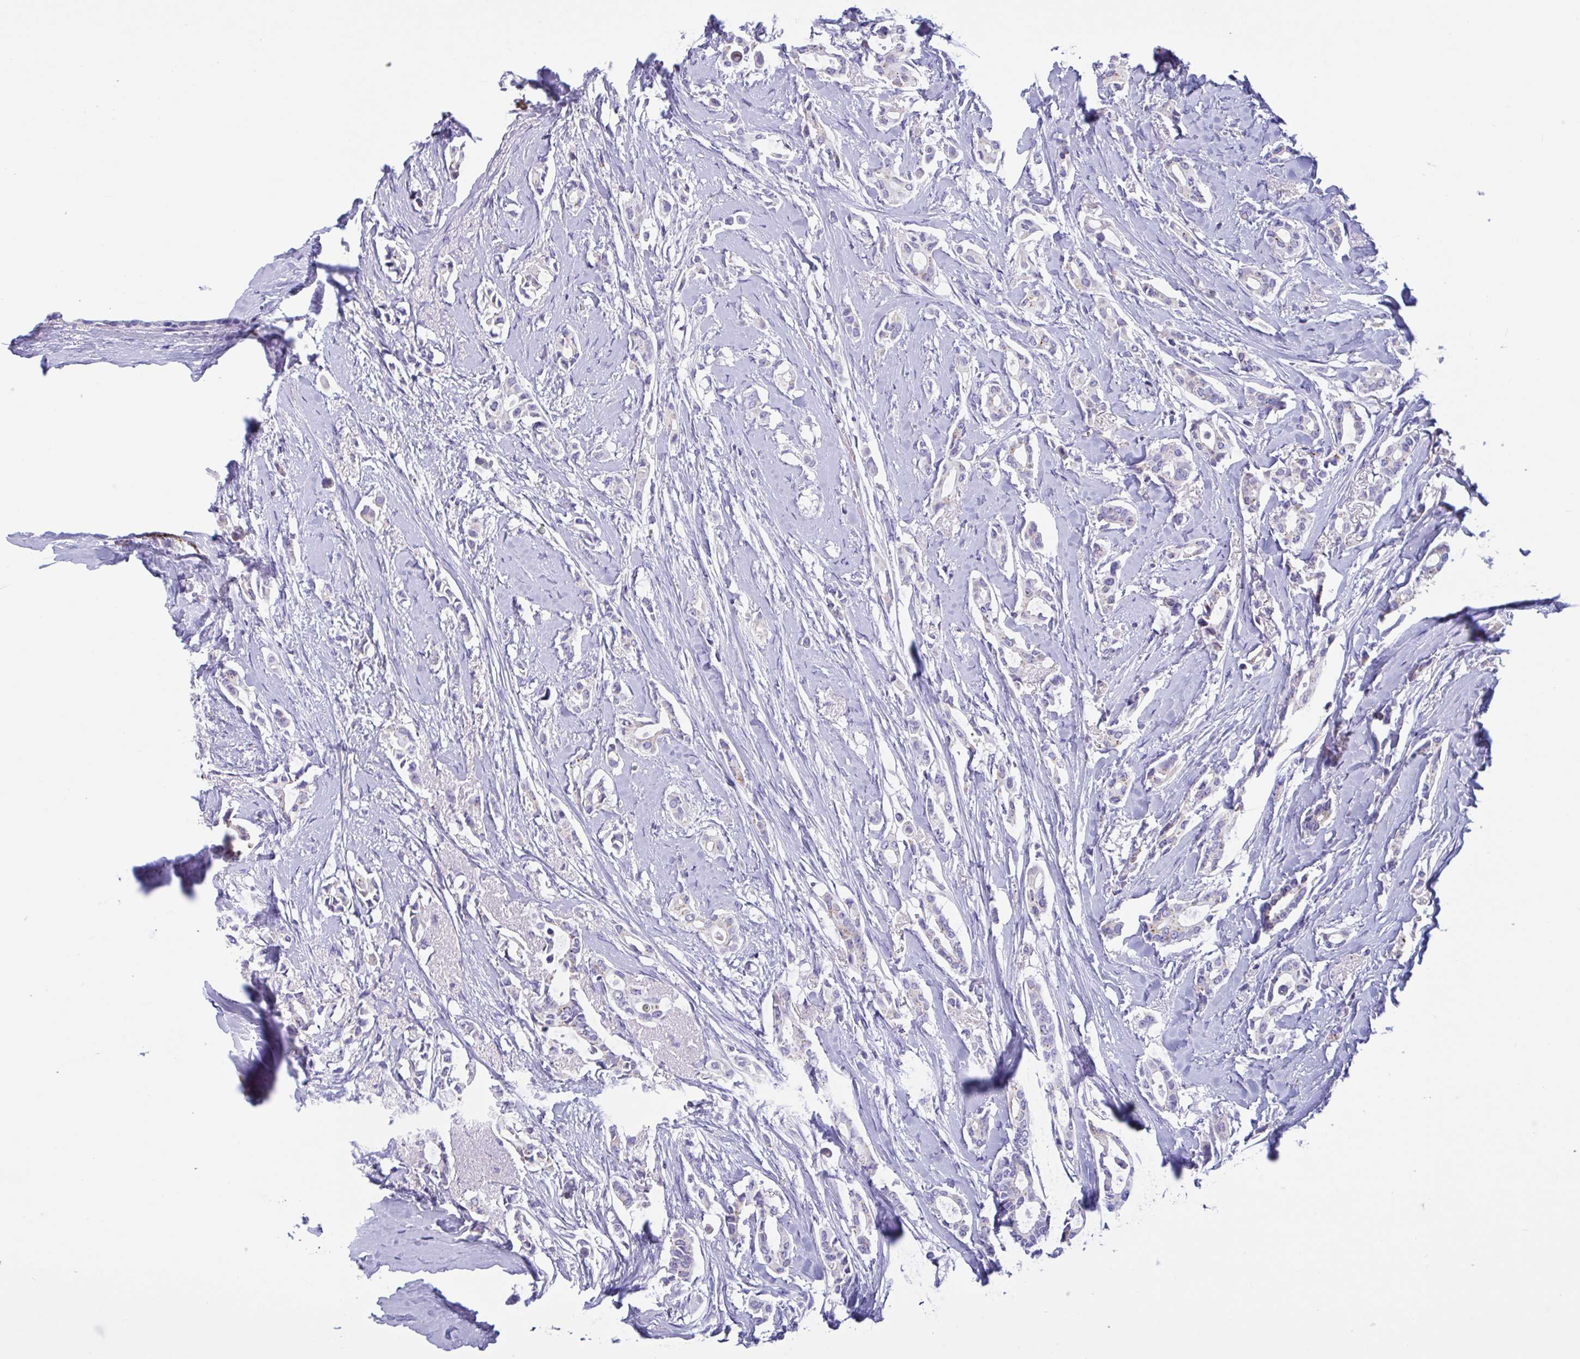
{"staining": {"intensity": "negative", "quantity": "none", "location": "none"}, "tissue": "breast cancer", "cell_type": "Tumor cells", "image_type": "cancer", "snomed": [{"axis": "morphology", "description": "Duct carcinoma"}, {"axis": "topography", "description": "Breast"}], "caption": "An image of human intraductal carcinoma (breast) is negative for staining in tumor cells.", "gene": "RPL22L1", "patient": {"sex": "female", "age": 64}}